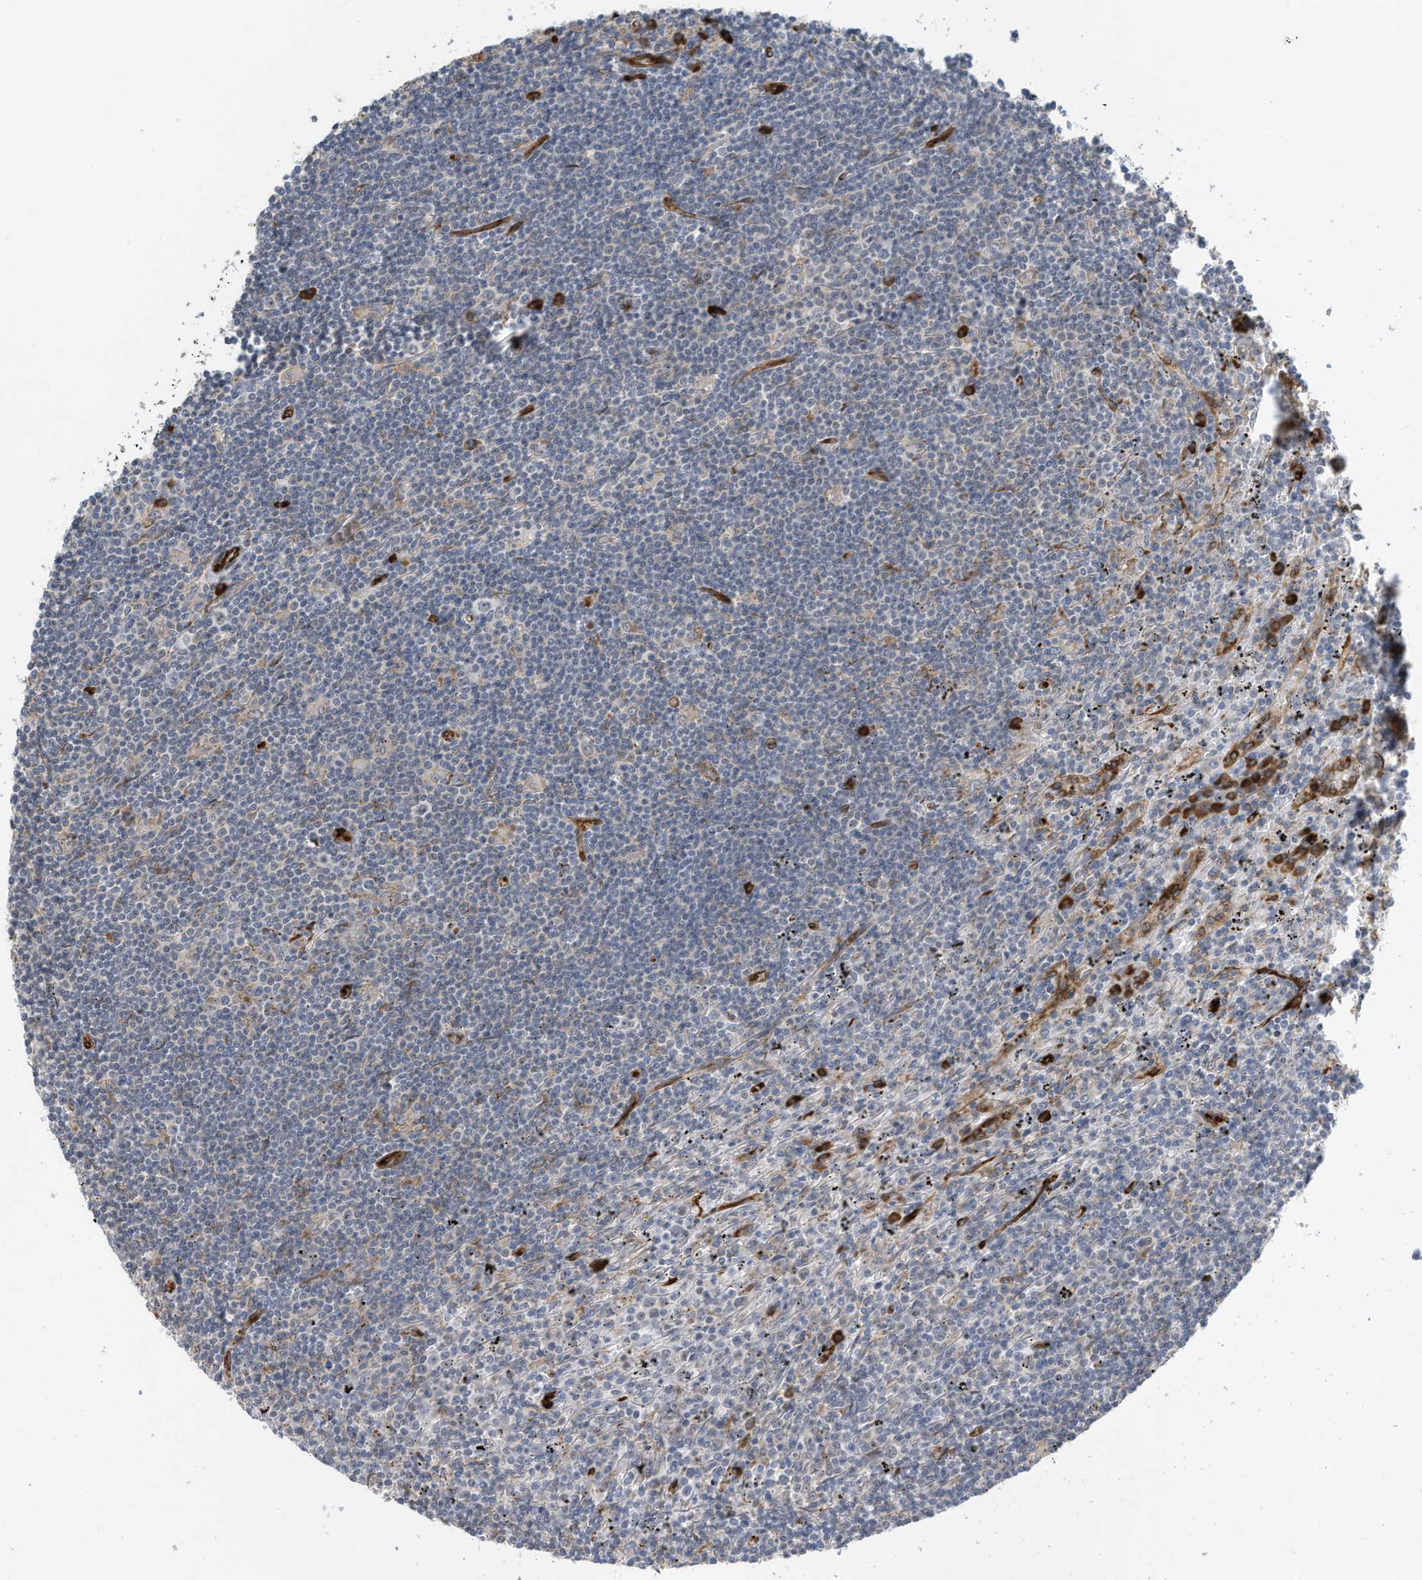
{"staining": {"intensity": "negative", "quantity": "none", "location": "none"}, "tissue": "lymphoma", "cell_type": "Tumor cells", "image_type": "cancer", "snomed": [{"axis": "morphology", "description": "Malignant lymphoma, non-Hodgkin's type, Low grade"}, {"axis": "topography", "description": "Spleen"}], "caption": "This is an immunohistochemistry micrograph of human low-grade malignant lymphoma, non-Hodgkin's type. There is no staining in tumor cells.", "gene": "ZBTB45", "patient": {"sex": "male", "age": 76}}